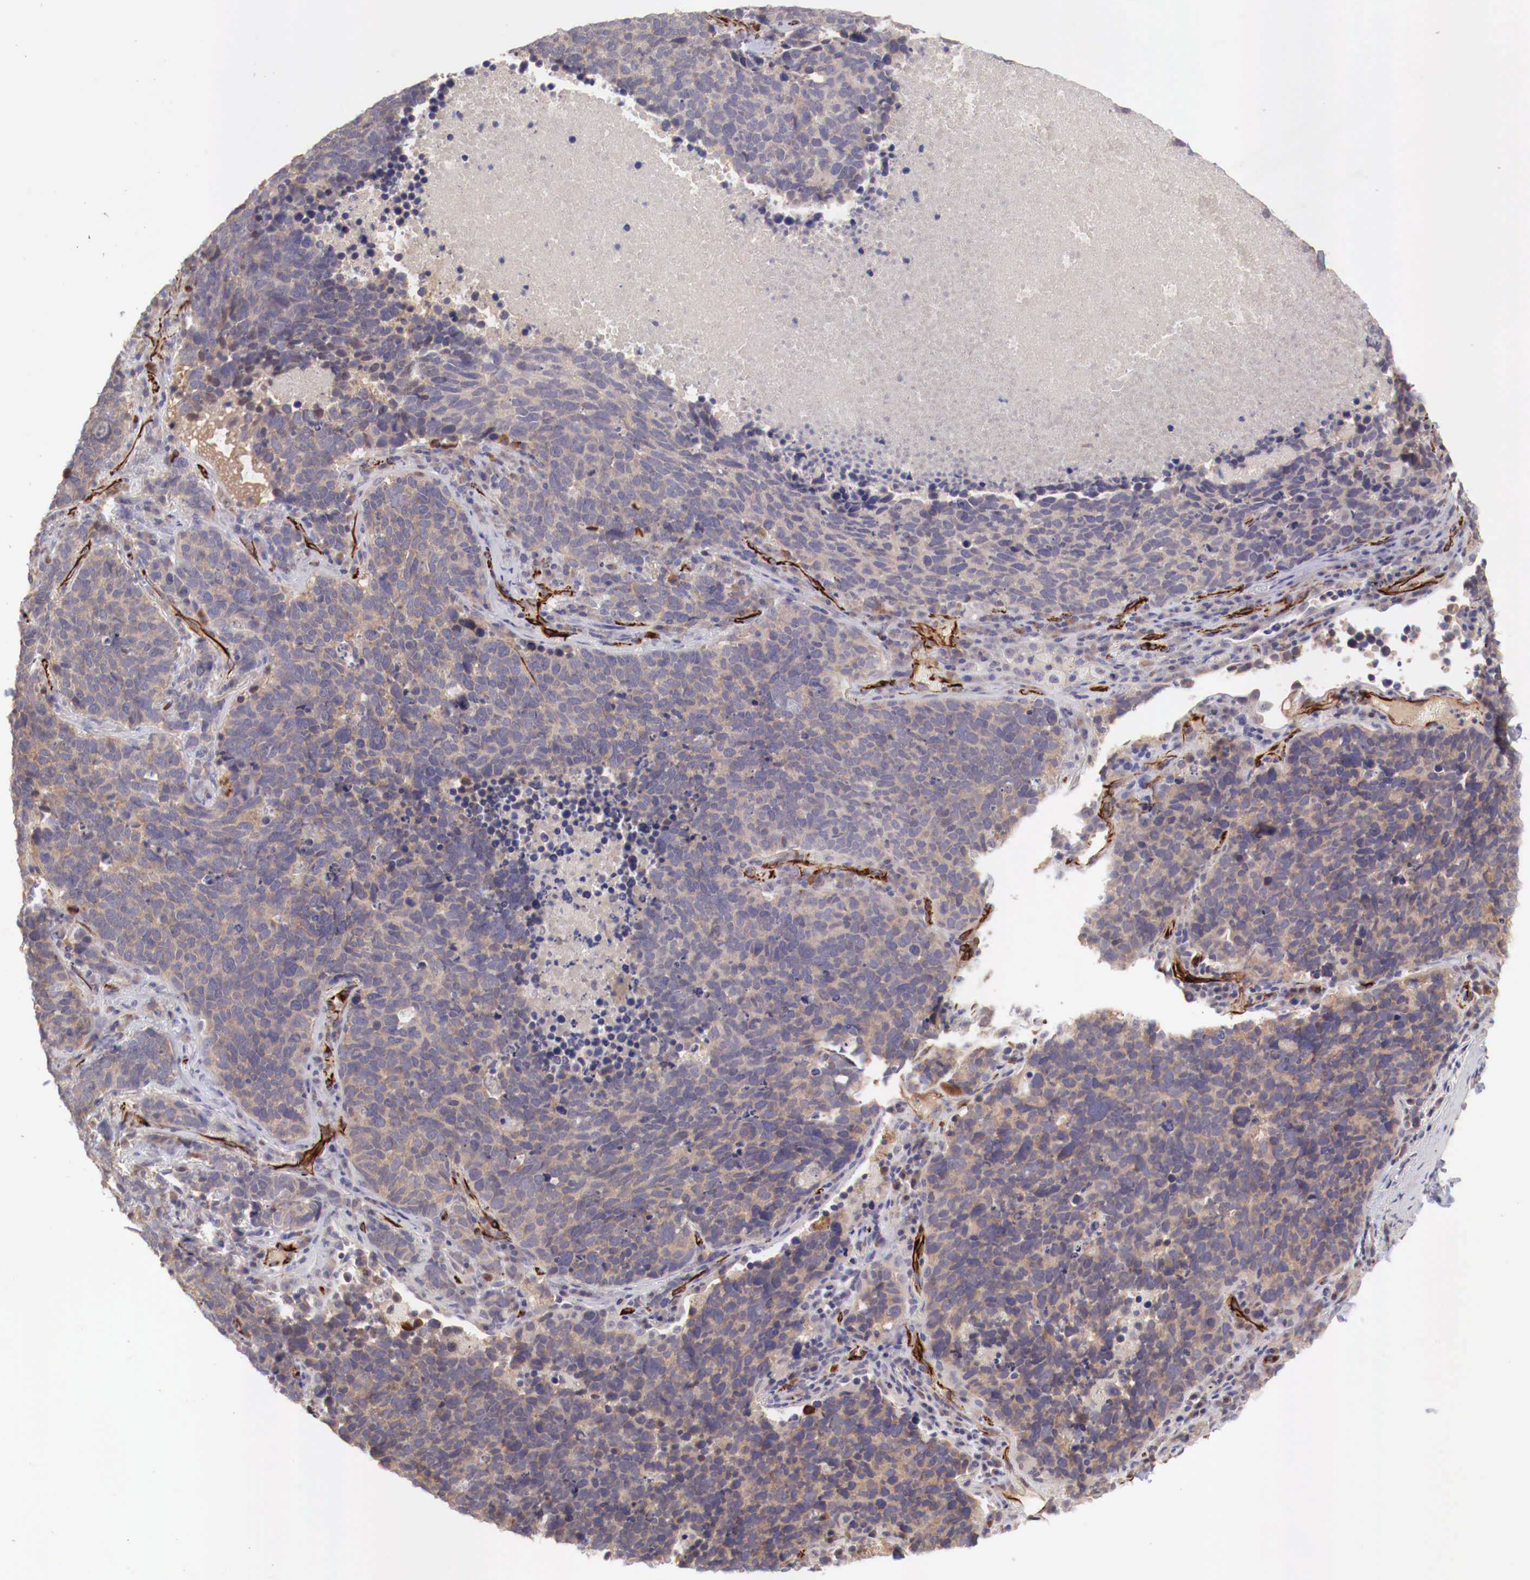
{"staining": {"intensity": "negative", "quantity": "none", "location": "none"}, "tissue": "lung cancer", "cell_type": "Tumor cells", "image_type": "cancer", "snomed": [{"axis": "morphology", "description": "Neoplasm, malignant, NOS"}, {"axis": "topography", "description": "Lung"}], "caption": "High power microscopy histopathology image of an IHC micrograph of lung cancer, revealing no significant staining in tumor cells.", "gene": "WT1", "patient": {"sex": "female", "age": 75}}